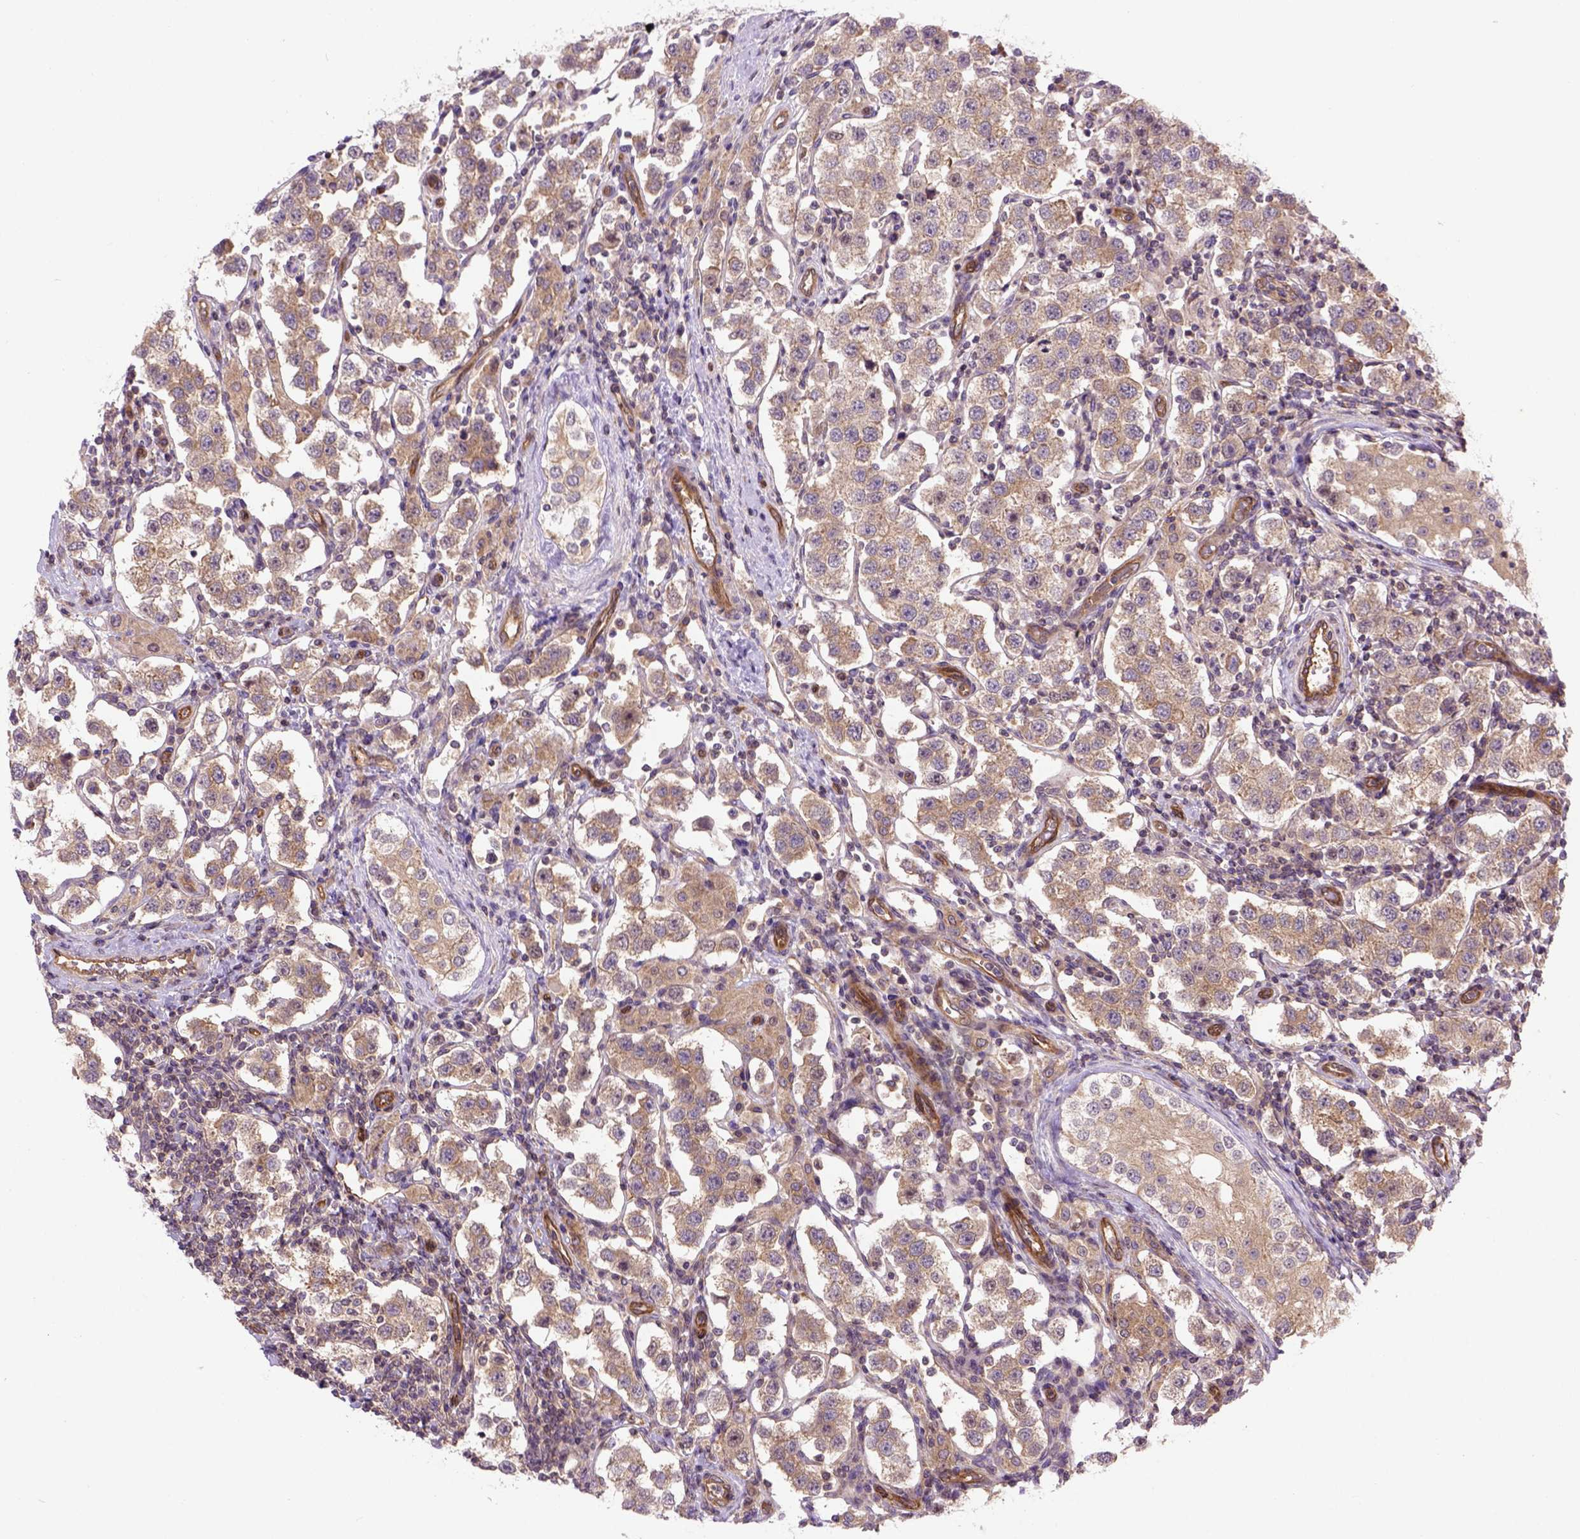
{"staining": {"intensity": "weak", "quantity": ">75%", "location": "cytoplasmic/membranous"}, "tissue": "testis cancer", "cell_type": "Tumor cells", "image_type": "cancer", "snomed": [{"axis": "morphology", "description": "Seminoma, NOS"}, {"axis": "topography", "description": "Testis"}], "caption": "Seminoma (testis) stained with a brown dye displays weak cytoplasmic/membranous positive expression in about >75% of tumor cells.", "gene": "CASKIN2", "patient": {"sex": "male", "age": 37}}